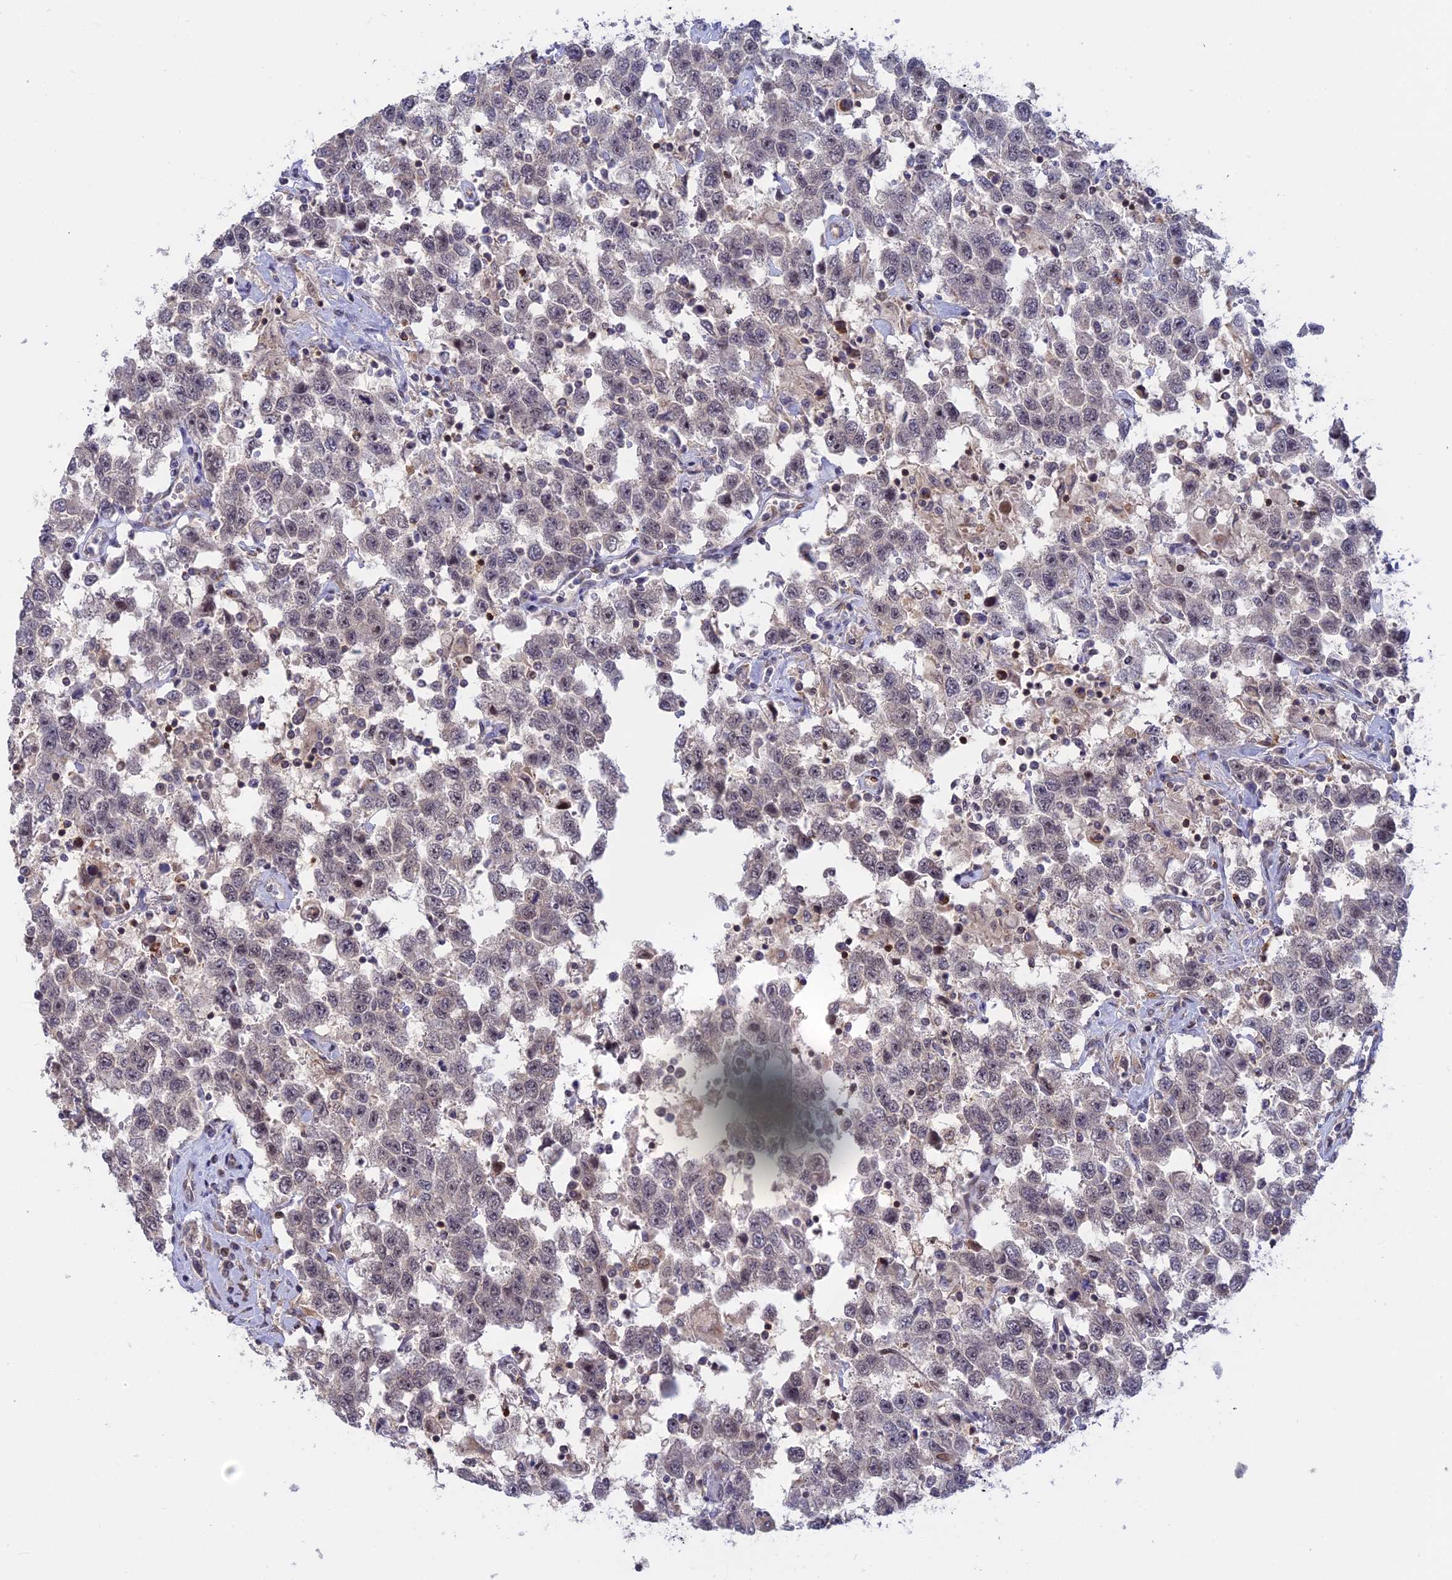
{"staining": {"intensity": "negative", "quantity": "none", "location": "none"}, "tissue": "testis cancer", "cell_type": "Tumor cells", "image_type": "cancer", "snomed": [{"axis": "morphology", "description": "Seminoma, NOS"}, {"axis": "topography", "description": "Testis"}], "caption": "Immunohistochemistry (IHC) image of neoplastic tissue: testis cancer stained with DAB (3,3'-diaminobenzidine) shows no significant protein expression in tumor cells.", "gene": "GSKIP", "patient": {"sex": "male", "age": 41}}